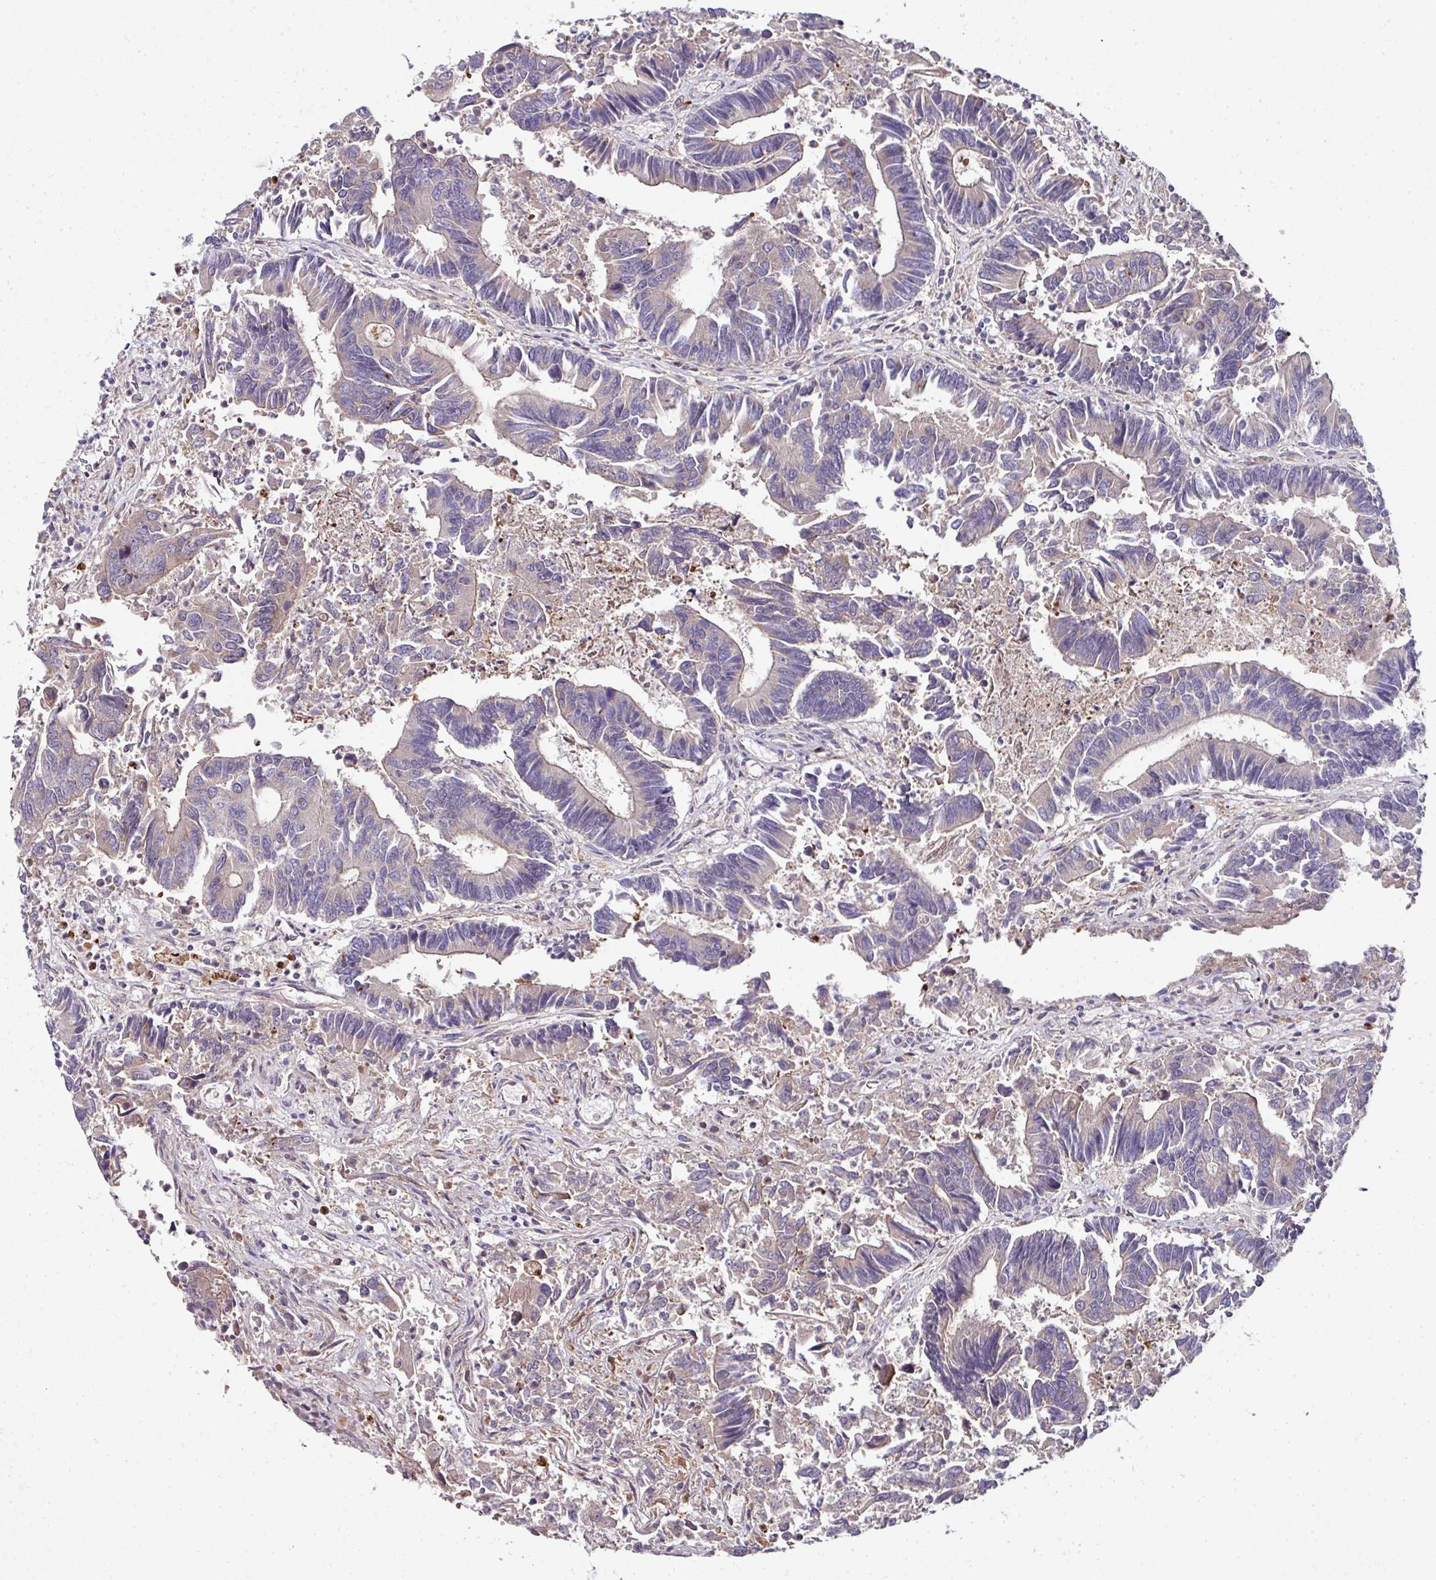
{"staining": {"intensity": "weak", "quantity": "<25%", "location": "cytoplasmic/membranous"}, "tissue": "colorectal cancer", "cell_type": "Tumor cells", "image_type": "cancer", "snomed": [{"axis": "morphology", "description": "Adenocarcinoma, NOS"}, {"axis": "topography", "description": "Colon"}], "caption": "The histopathology image reveals no staining of tumor cells in colorectal adenocarcinoma. (DAB (3,3'-diaminobenzidine) IHC with hematoxylin counter stain).", "gene": "CTDSP2", "patient": {"sex": "female", "age": 67}}